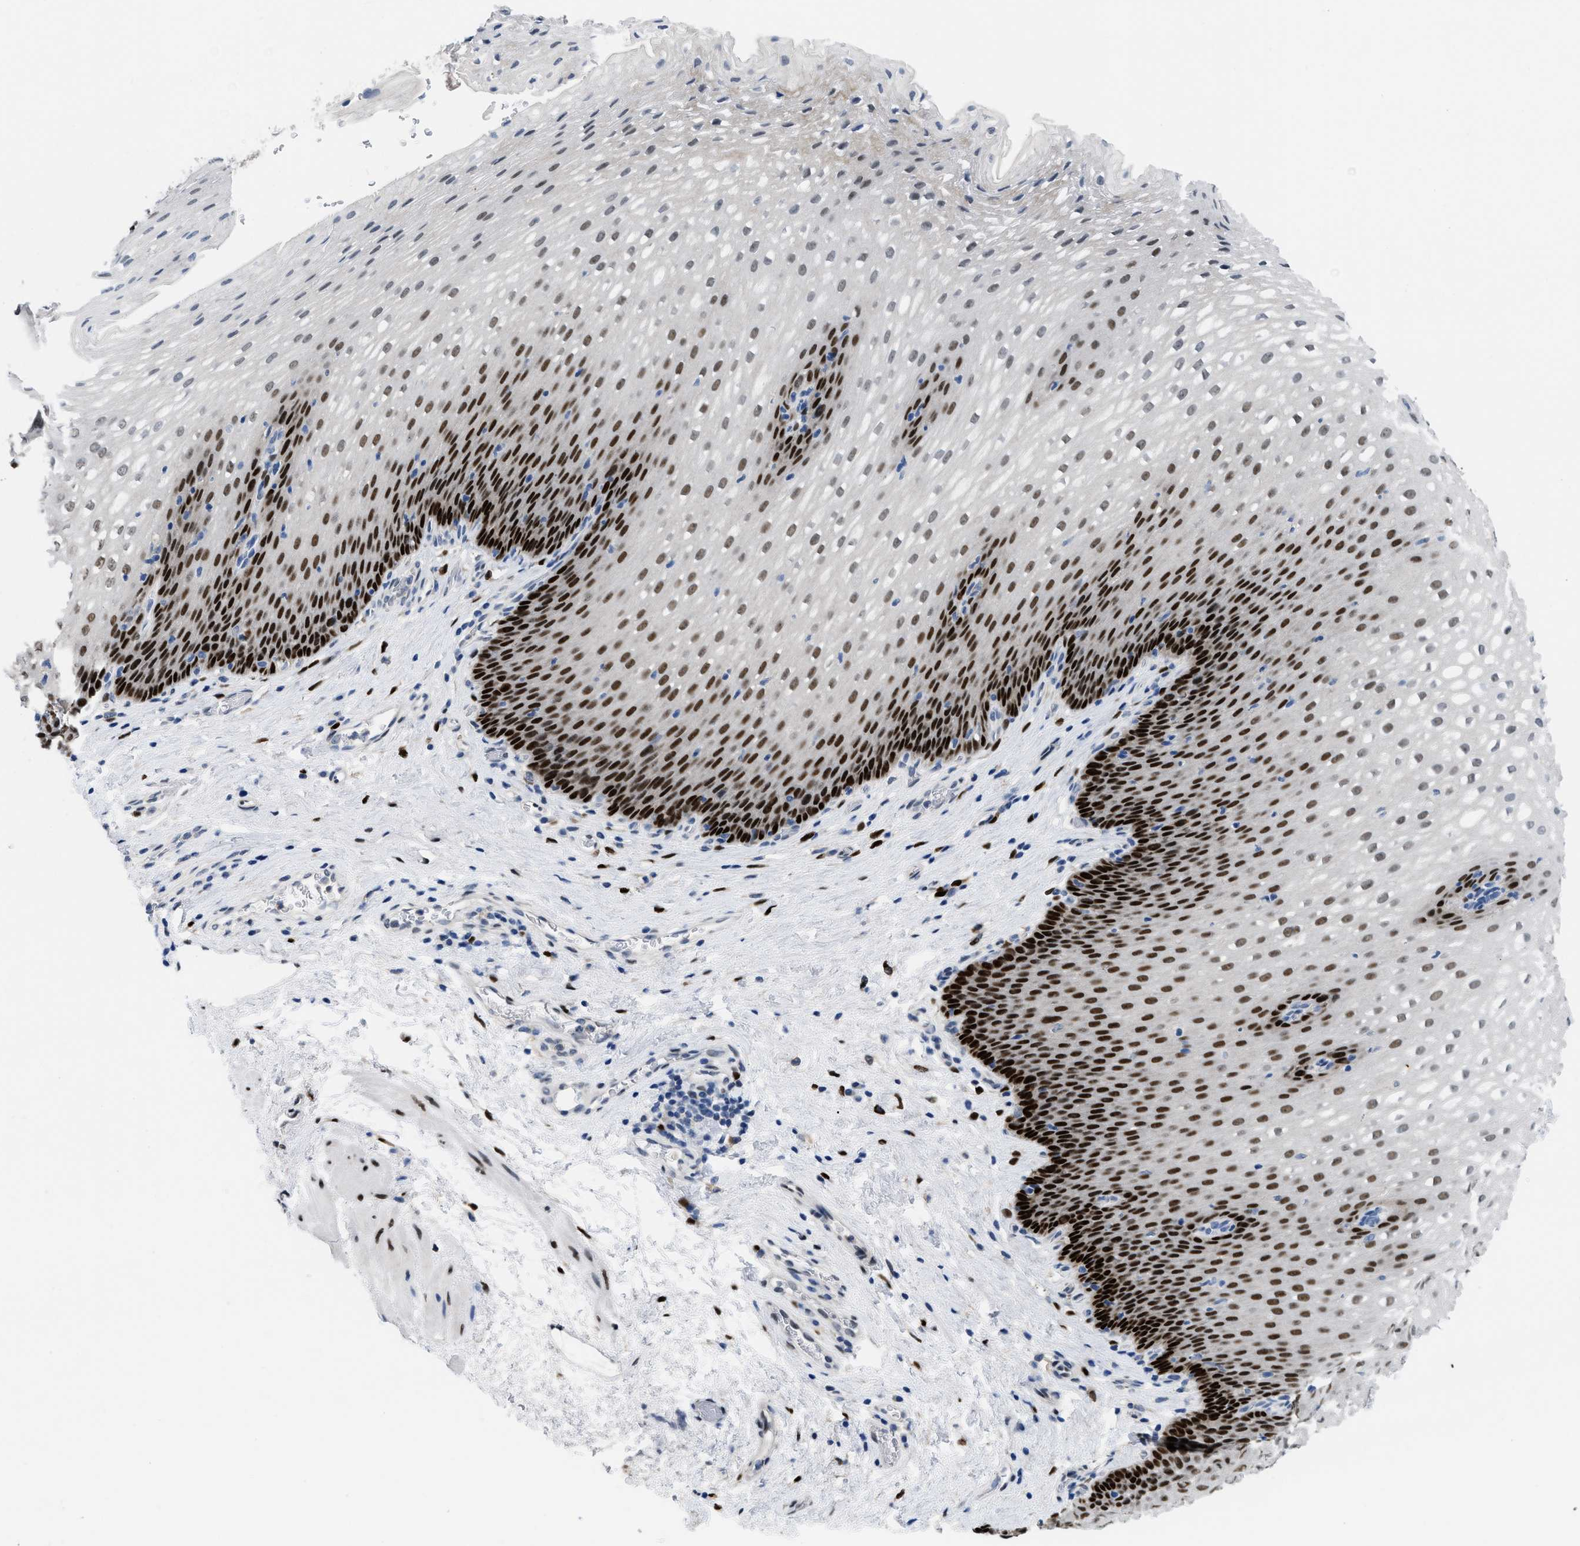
{"staining": {"intensity": "strong", "quantity": "25%-75%", "location": "nuclear"}, "tissue": "esophagus", "cell_type": "Squamous epithelial cells", "image_type": "normal", "snomed": [{"axis": "morphology", "description": "Normal tissue, NOS"}, {"axis": "topography", "description": "Esophagus"}], "caption": "A high-resolution image shows immunohistochemistry (IHC) staining of normal esophagus, which shows strong nuclear expression in about 25%-75% of squamous epithelial cells. Nuclei are stained in blue.", "gene": "NFIX", "patient": {"sex": "male", "age": 48}}